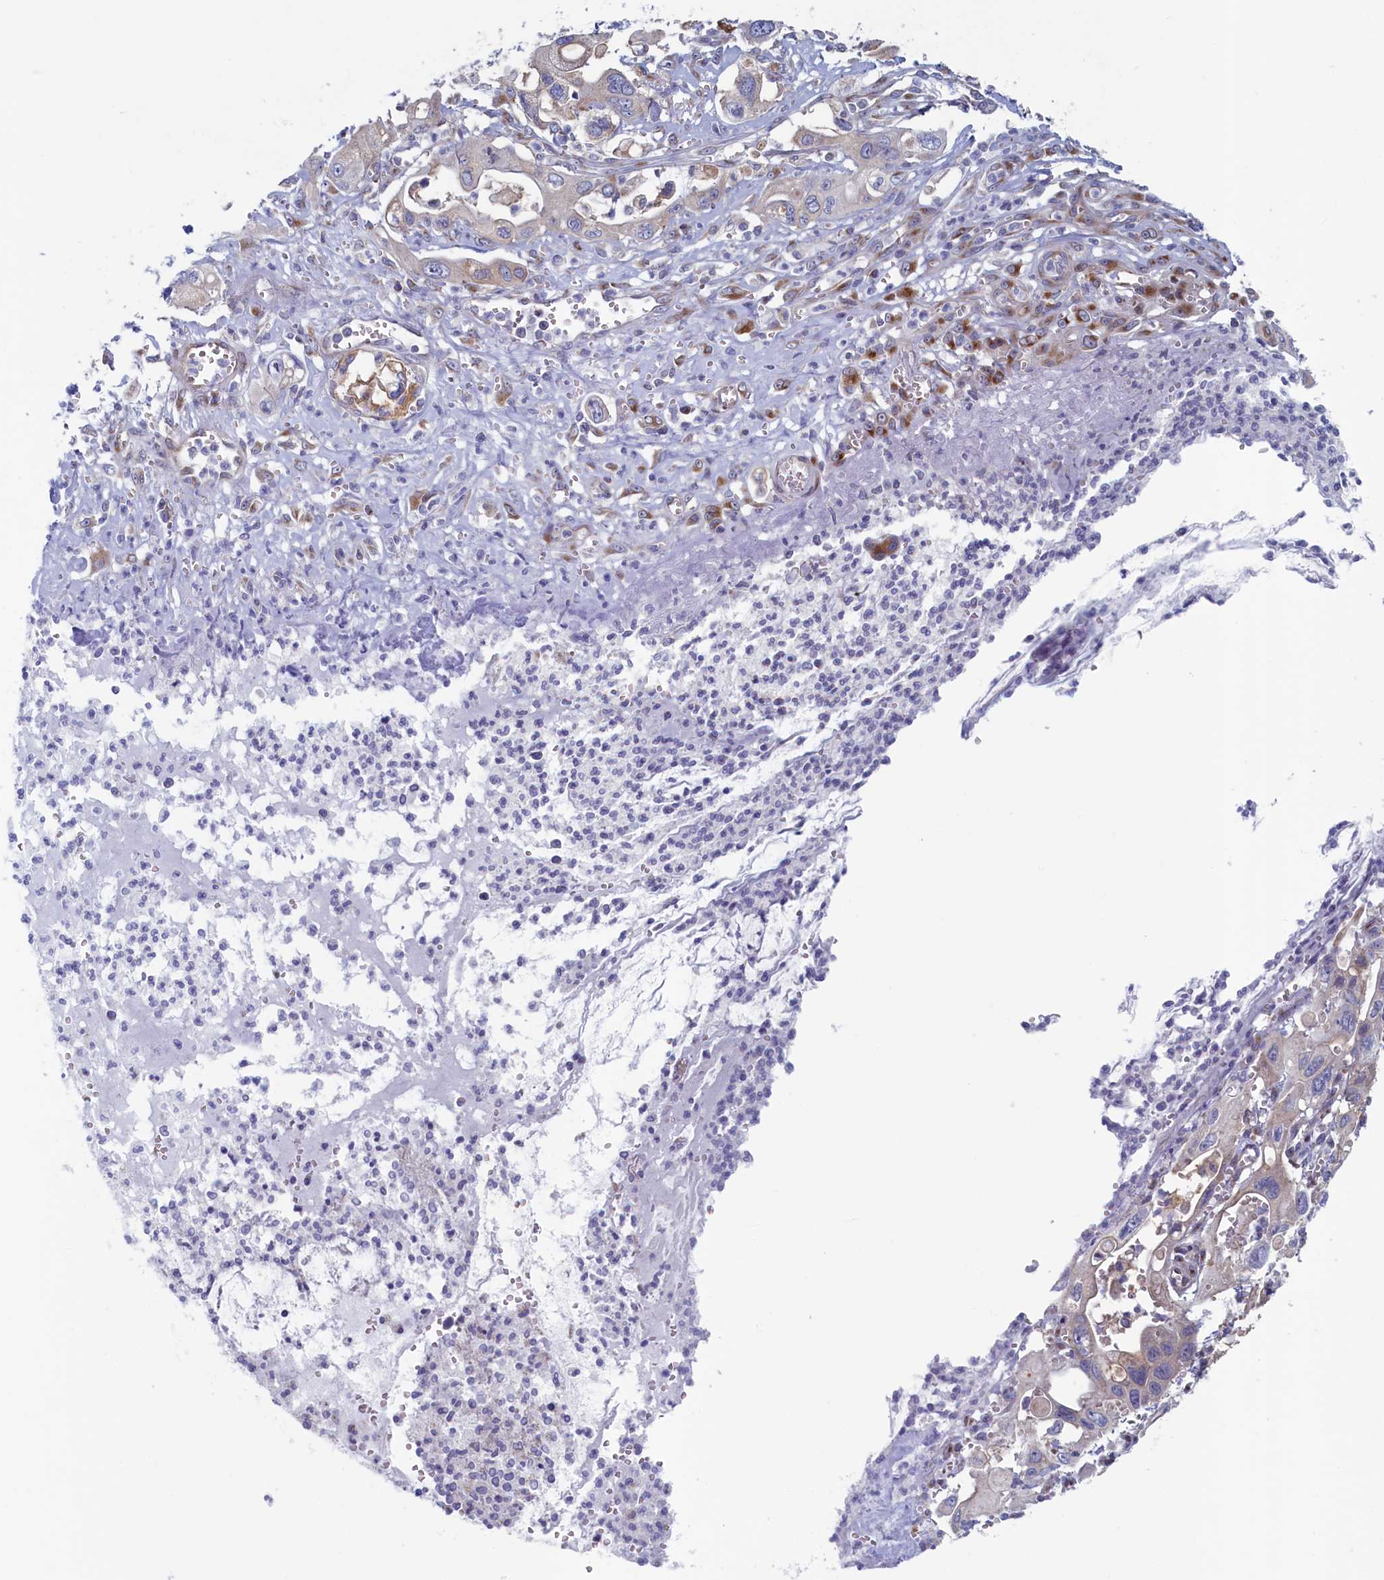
{"staining": {"intensity": "negative", "quantity": "none", "location": "none"}, "tissue": "pancreatic cancer", "cell_type": "Tumor cells", "image_type": "cancer", "snomed": [{"axis": "morphology", "description": "Adenocarcinoma, NOS"}, {"axis": "topography", "description": "Pancreas"}], "caption": "Immunohistochemical staining of pancreatic adenocarcinoma reveals no significant positivity in tumor cells. (DAB immunohistochemistry, high magnification).", "gene": "MTFMT", "patient": {"sex": "male", "age": 68}}